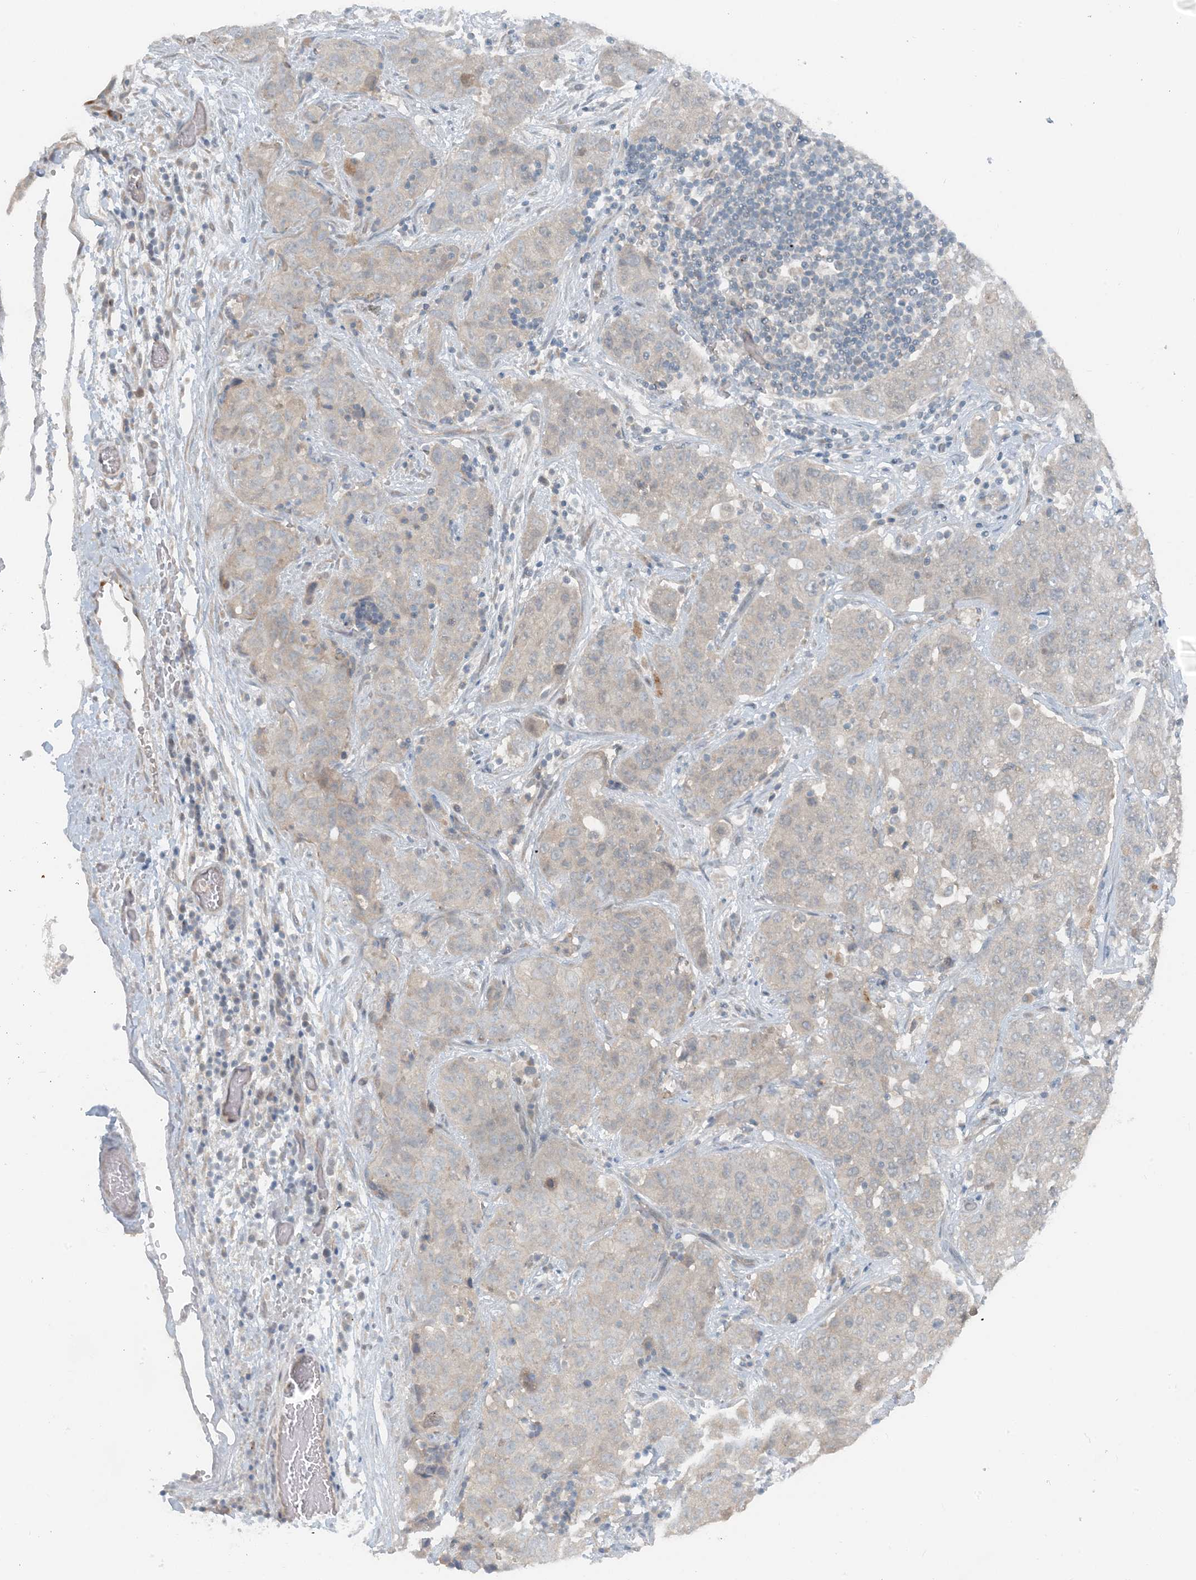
{"staining": {"intensity": "weak", "quantity": "<25%", "location": "cytoplasmic/membranous"}, "tissue": "stomach cancer", "cell_type": "Tumor cells", "image_type": "cancer", "snomed": [{"axis": "morphology", "description": "Normal tissue, NOS"}, {"axis": "morphology", "description": "Adenocarcinoma, NOS"}, {"axis": "topography", "description": "Lymph node"}, {"axis": "topography", "description": "Stomach"}], "caption": "An image of human stomach cancer is negative for staining in tumor cells.", "gene": "MITD1", "patient": {"sex": "male", "age": 48}}